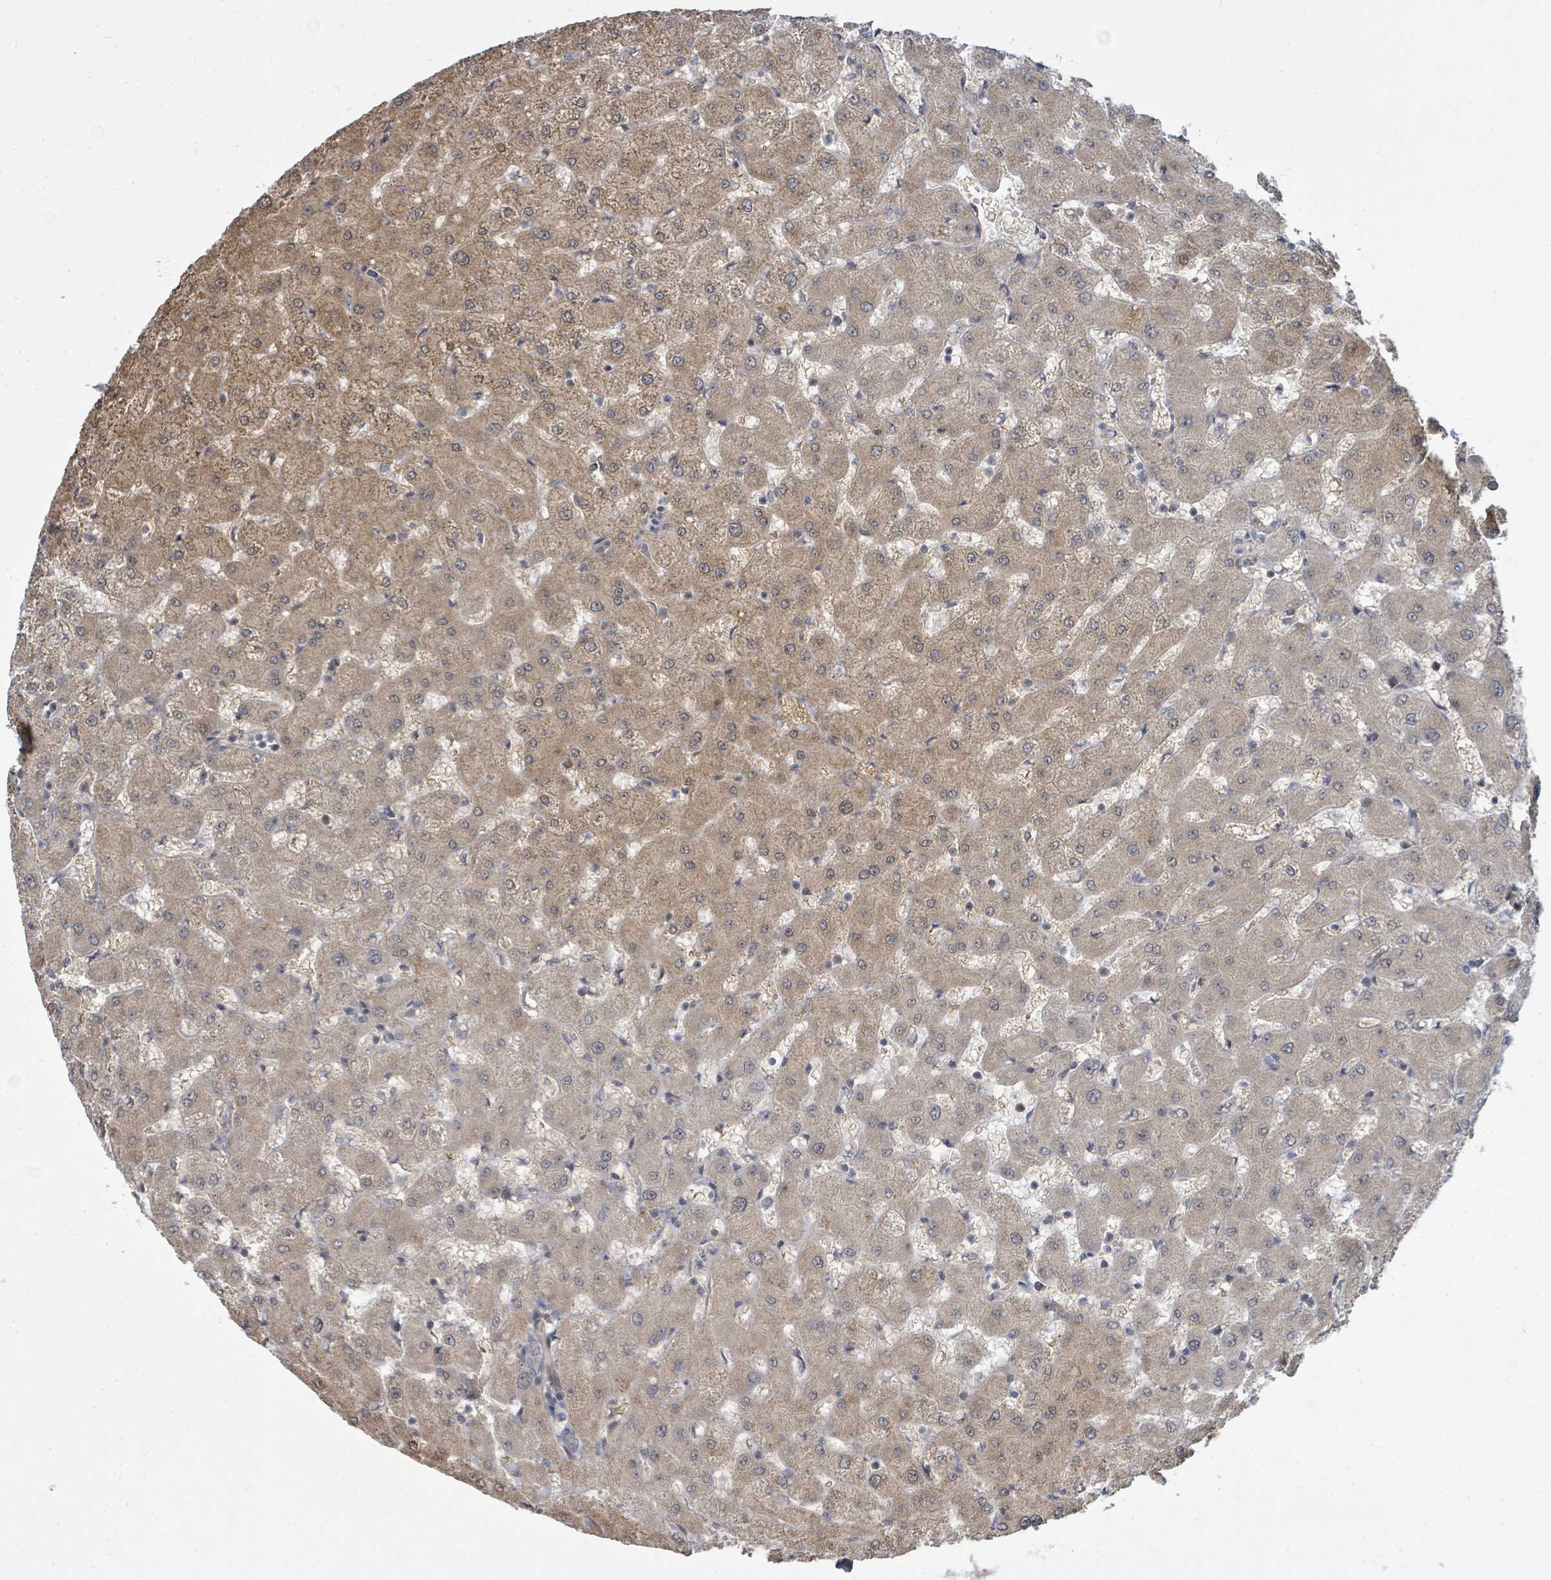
{"staining": {"intensity": "negative", "quantity": "none", "location": "none"}, "tissue": "liver", "cell_type": "Cholangiocytes", "image_type": "normal", "snomed": [{"axis": "morphology", "description": "Normal tissue, NOS"}, {"axis": "topography", "description": "Liver"}], "caption": "Immunohistochemistry (IHC) of unremarkable human liver displays no staining in cholangiocytes. (DAB (3,3'-diaminobenzidine) immunohistochemistry (IHC) visualized using brightfield microscopy, high magnification).", "gene": "PSMG2", "patient": {"sex": "female", "age": 63}}